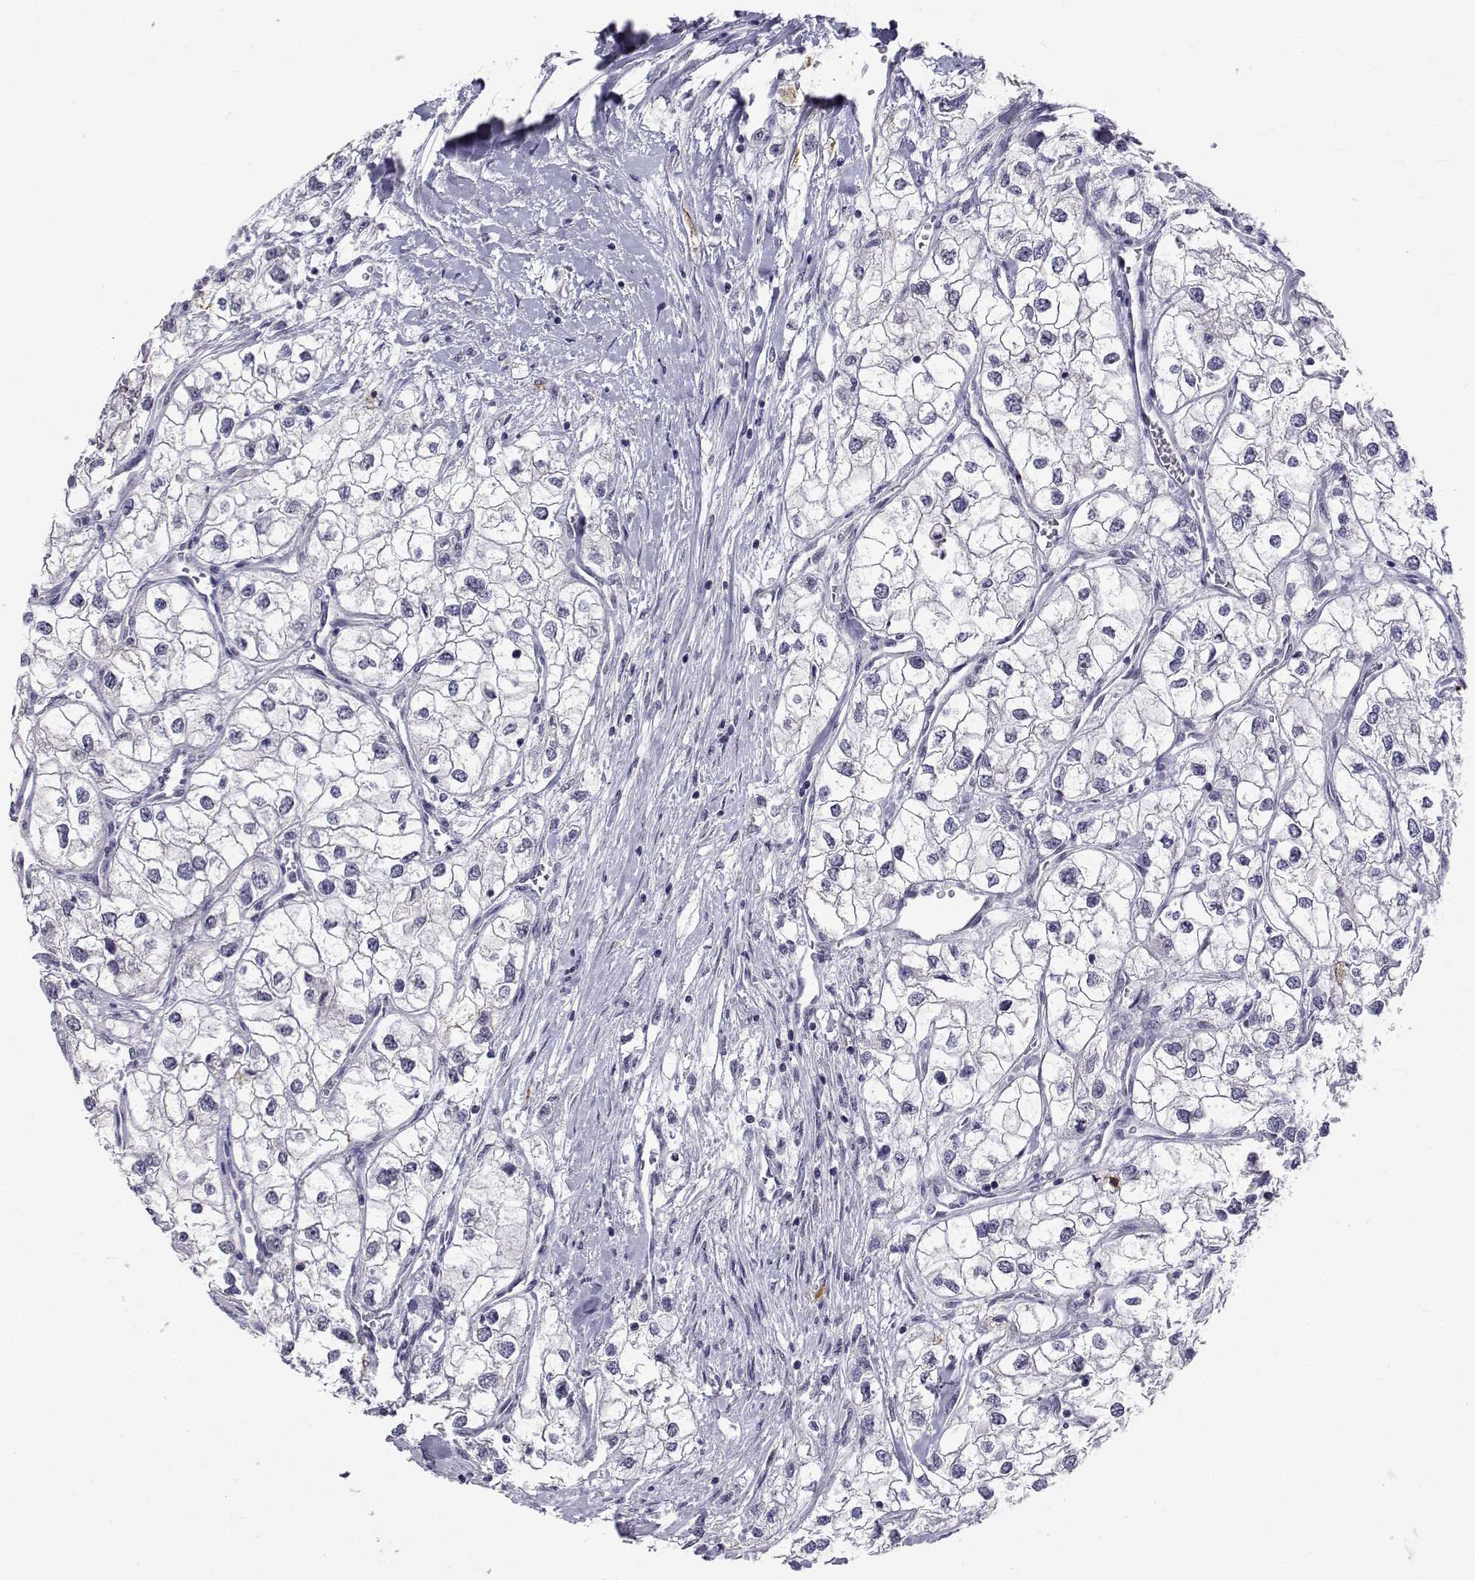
{"staining": {"intensity": "negative", "quantity": "none", "location": "none"}, "tissue": "renal cancer", "cell_type": "Tumor cells", "image_type": "cancer", "snomed": [{"axis": "morphology", "description": "Adenocarcinoma, NOS"}, {"axis": "topography", "description": "Kidney"}], "caption": "DAB (3,3'-diaminobenzidine) immunohistochemical staining of human renal adenocarcinoma reveals no significant positivity in tumor cells. (Immunohistochemistry, brightfield microscopy, high magnification).", "gene": "SLC6A3", "patient": {"sex": "male", "age": 59}}